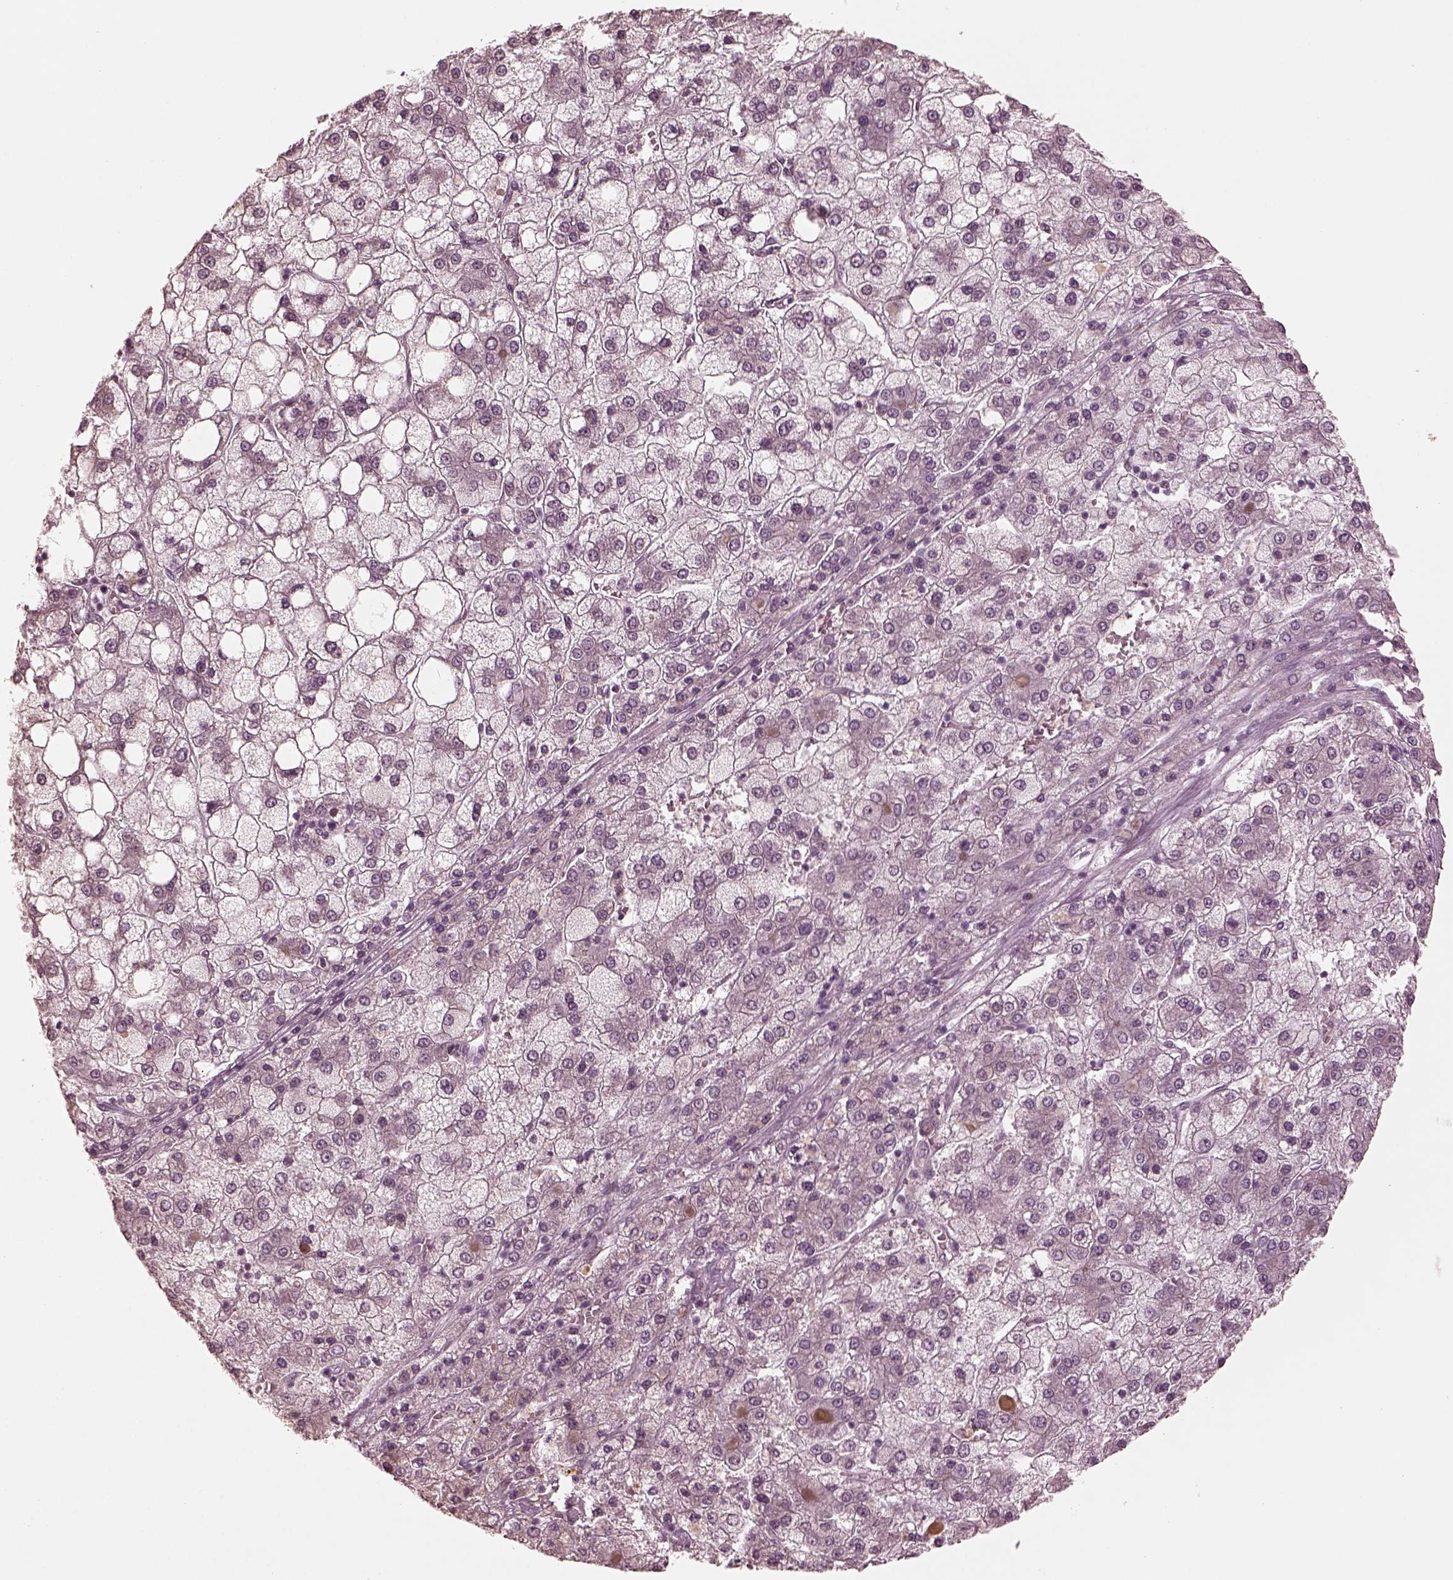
{"staining": {"intensity": "negative", "quantity": "none", "location": "none"}, "tissue": "liver cancer", "cell_type": "Tumor cells", "image_type": "cancer", "snomed": [{"axis": "morphology", "description": "Carcinoma, Hepatocellular, NOS"}, {"axis": "topography", "description": "Liver"}], "caption": "High magnification brightfield microscopy of hepatocellular carcinoma (liver) stained with DAB (3,3'-diaminobenzidine) (brown) and counterstained with hematoxylin (blue): tumor cells show no significant positivity.", "gene": "KRT79", "patient": {"sex": "male", "age": 73}}